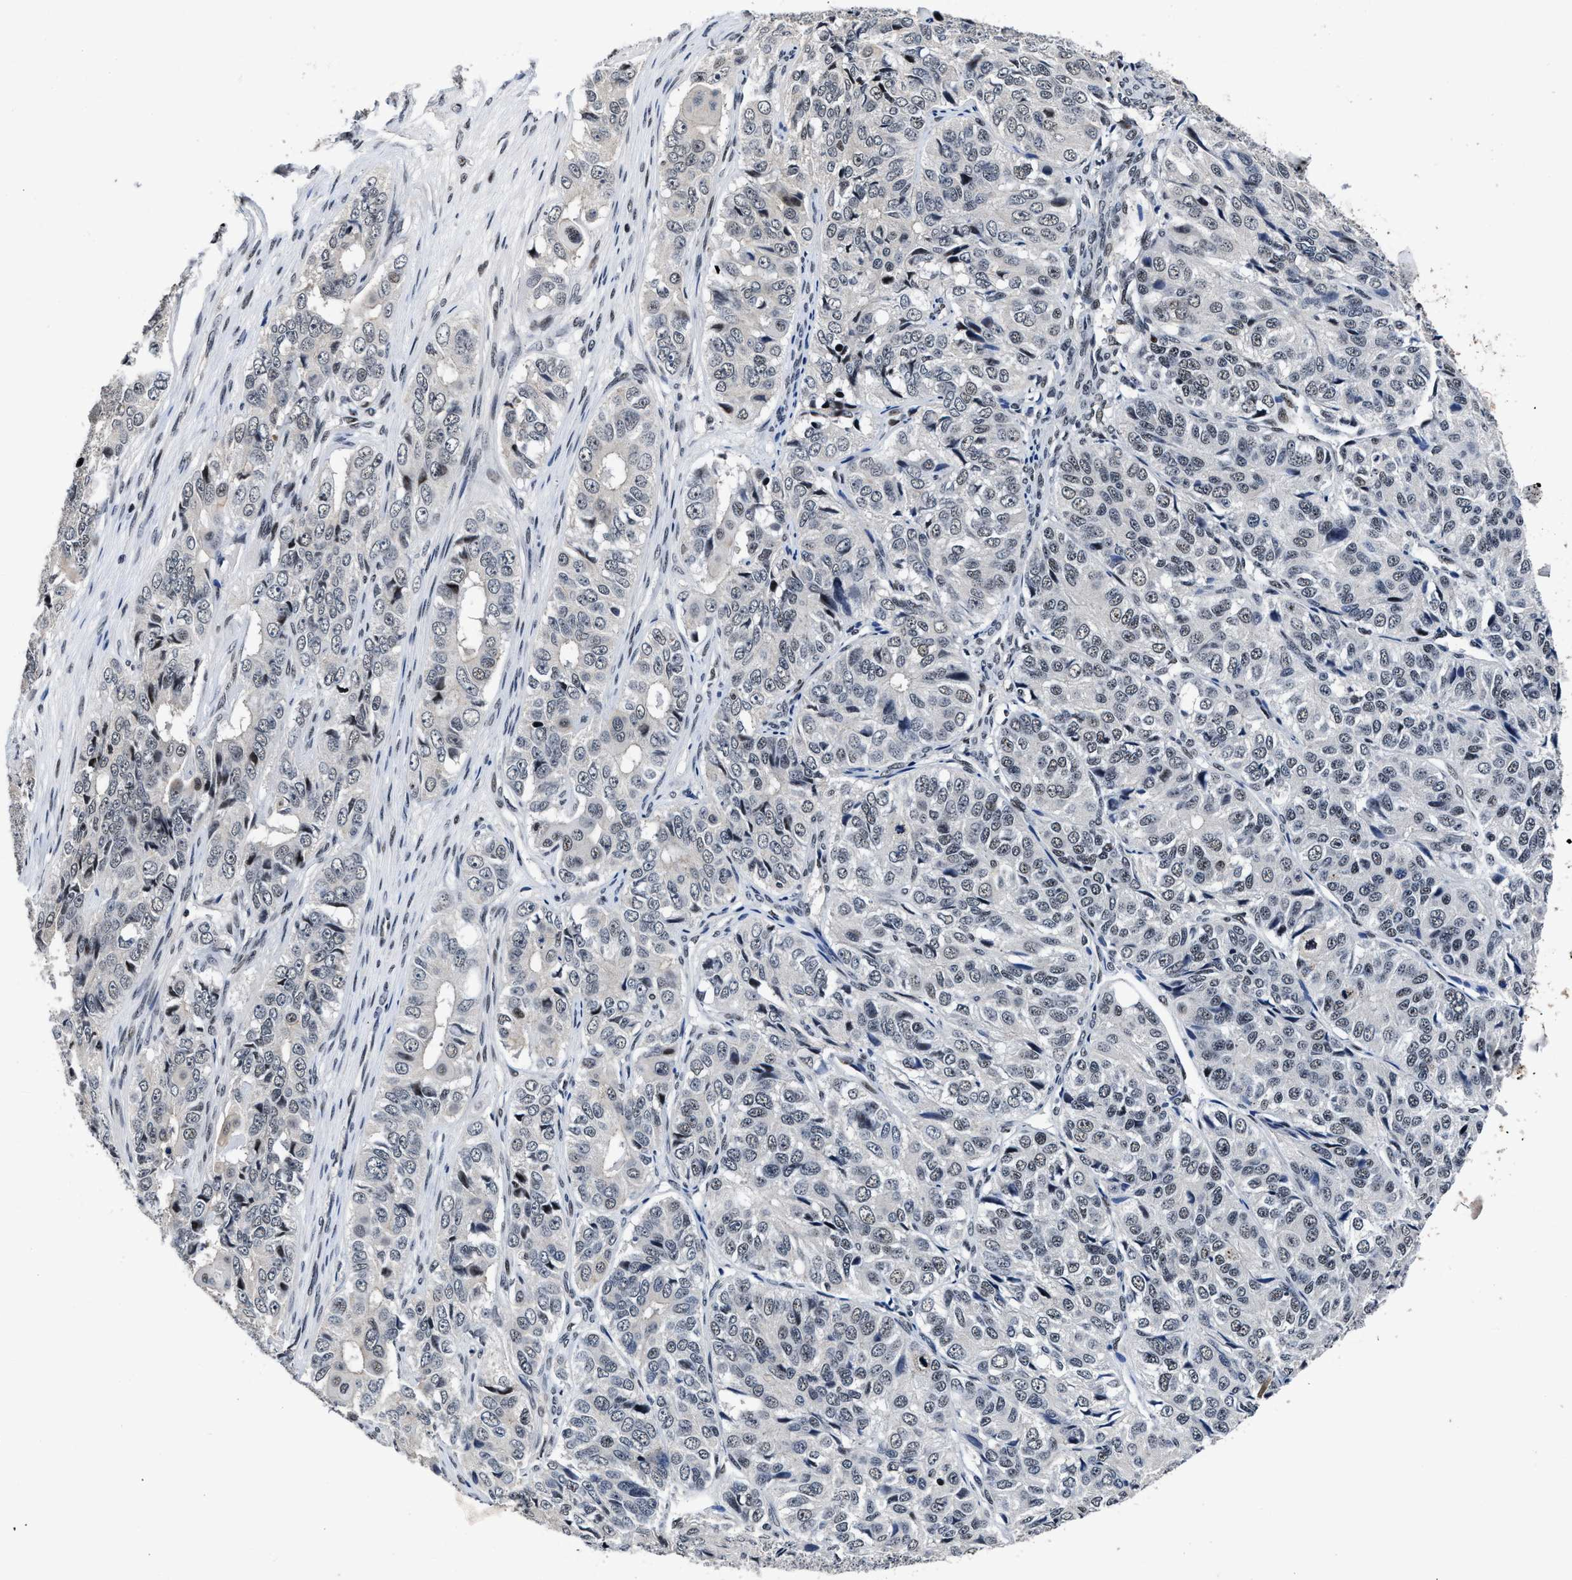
{"staining": {"intensity": "negative", "quantity": "none", "location": "none"}, "tissue": "ovarian cancer", "cell_type": "Tumor cells", "image_type": "cancer", "snomed": [{"axis": "morphology", "description": "Carcinoma, endometroid"}, {"axis": "topography", "description": "Ovary"}], "caption": "DAB (3,3'-diaminobenzidine) immunohistochemical staining of human ovarian cancer shows no significant positivity in tumor cells. (DAB (3,3'-diaminobenzidine) immunohistochemistry visualized using brightfield microscopy, high magnification).", "gene": "ZNF233", "patient": {"sex": "female", "age": 51}}